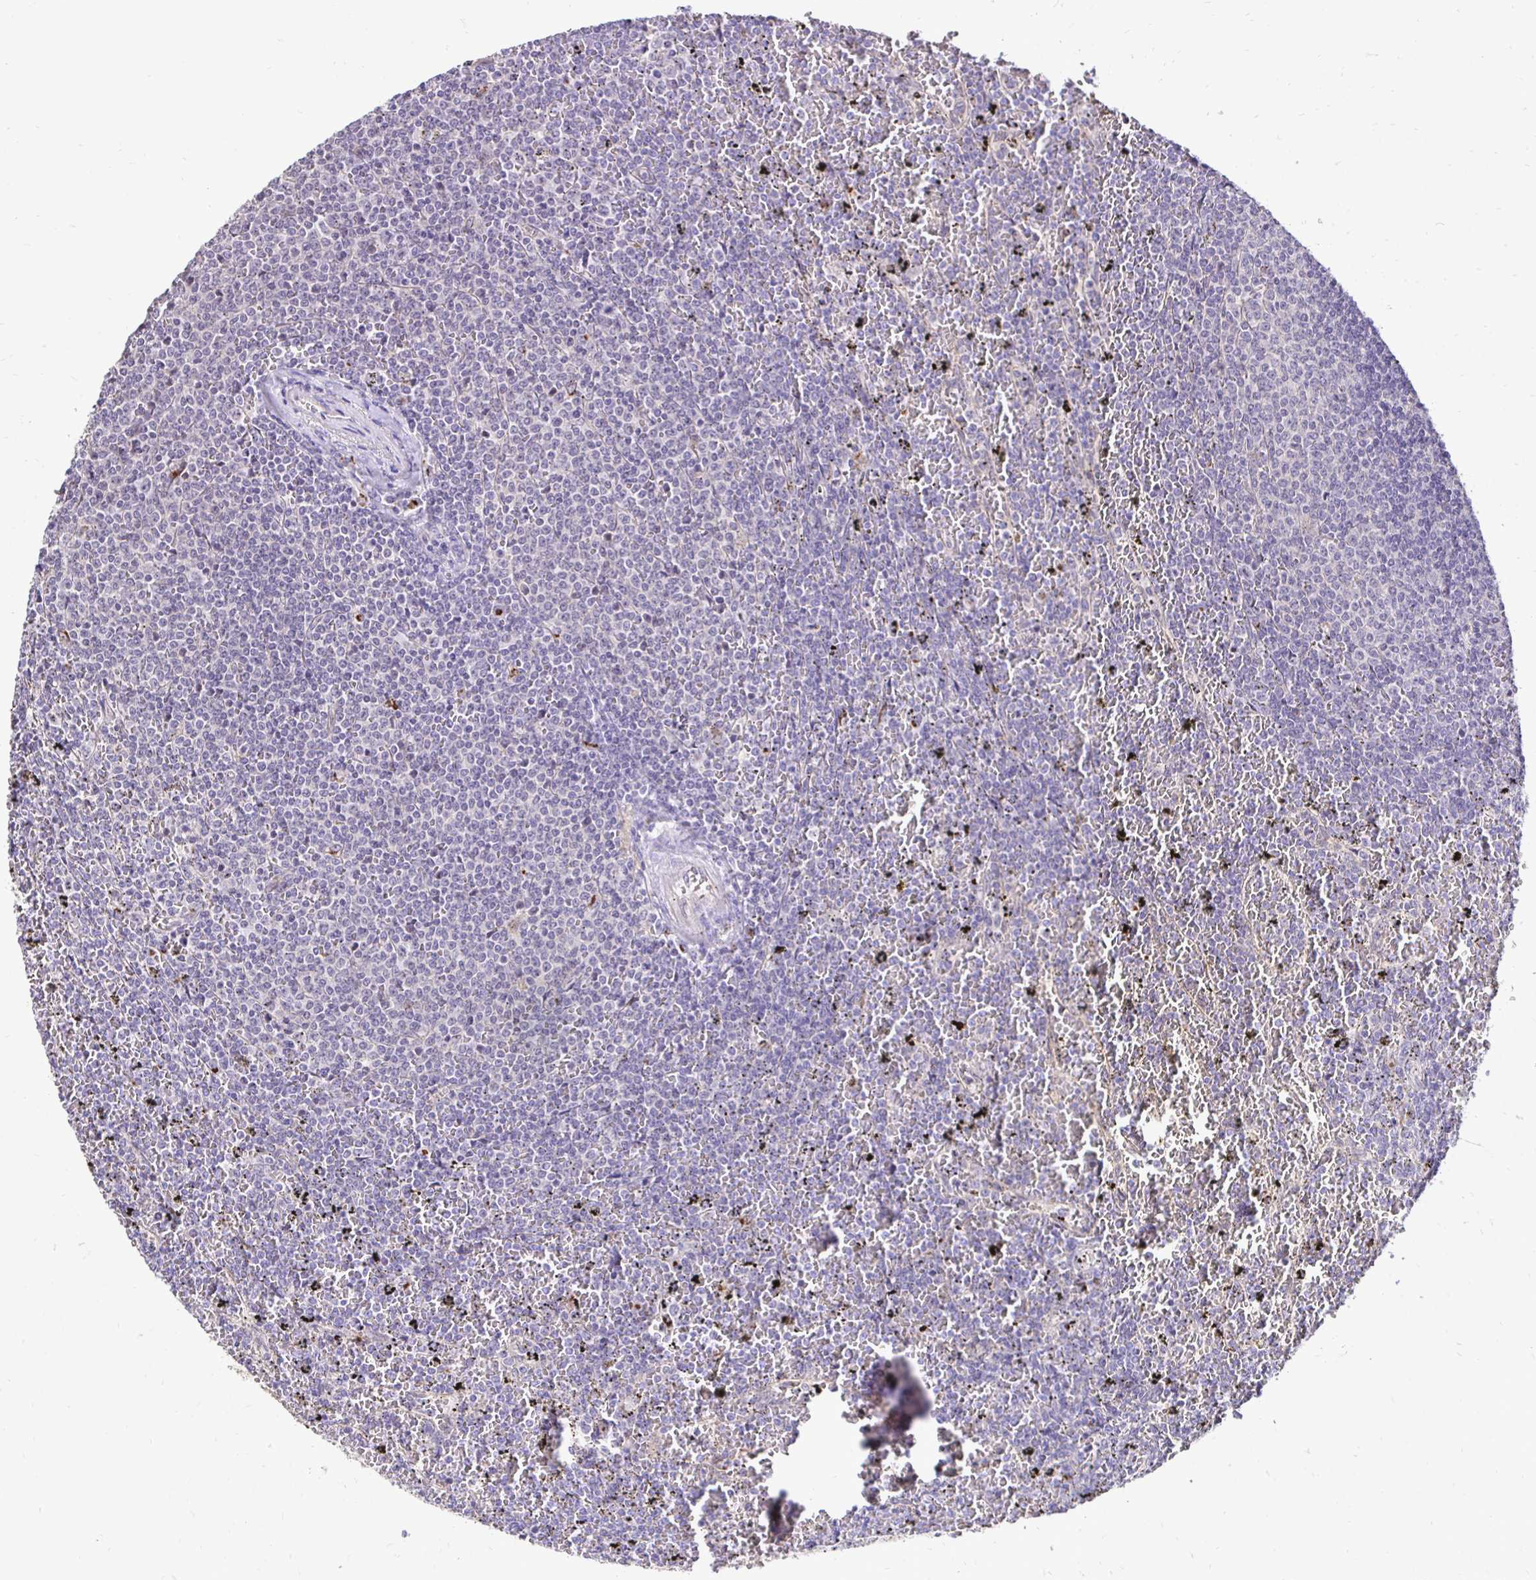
{"staining": {"intensity": "negative", "quantity": "none", "location": "none"}, "tissue": "lymphoma", "cell_type": "Tumor cells", "image_type": "cancer", "snomed": [{"axis": "morphology", "description": "Malignant lymphoma, non-Hodgkin's type, Low grade"}, {"axis": "topography", "description": "Spleen"}], "caption": "IHC of human low-grade malignant lymphoma, non-Hodgkin's type shows no positivity in tumor cells.", "gene": "SLC9A1", "patient": {"sex": "female", "age": 77}}